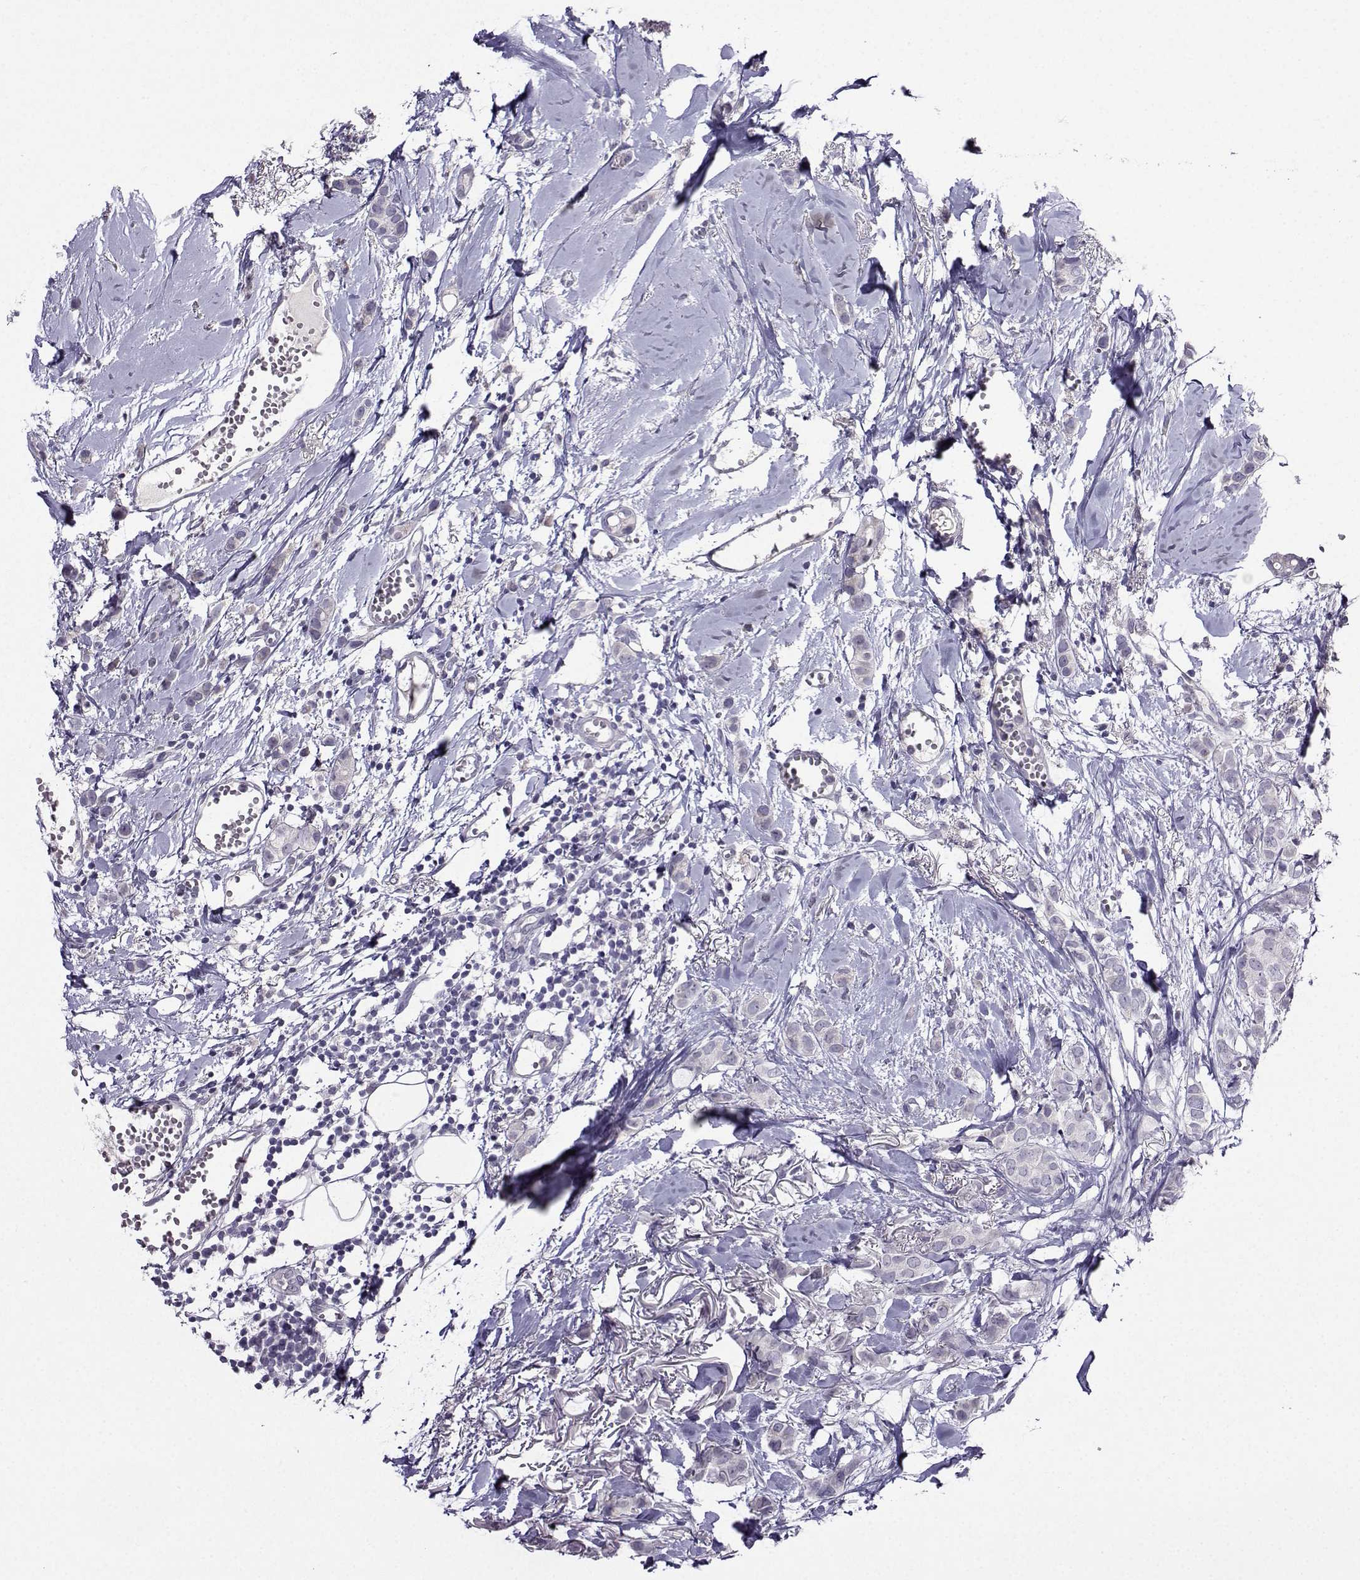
{"staining": {"intensity": "negative", "quantity": "none", "location": "none"}, "tissue": "breast cancer", "cell_type": "Tumor cells", "image_type": "cancer", "snomed": [{"axis": "morphology", "description": "Duct carcinoma"}, {"axis": "topography", "description": "Breast"}], "caption": "IHC micrograph of neoplastic tissue: breast cancer stained with DAB (3,3'-diaminobenzidine) demonstrates no significant protein positivity in tumor cells.", "gene": "CRYBB1", "patient": {"sex": "female", "age": 85}}